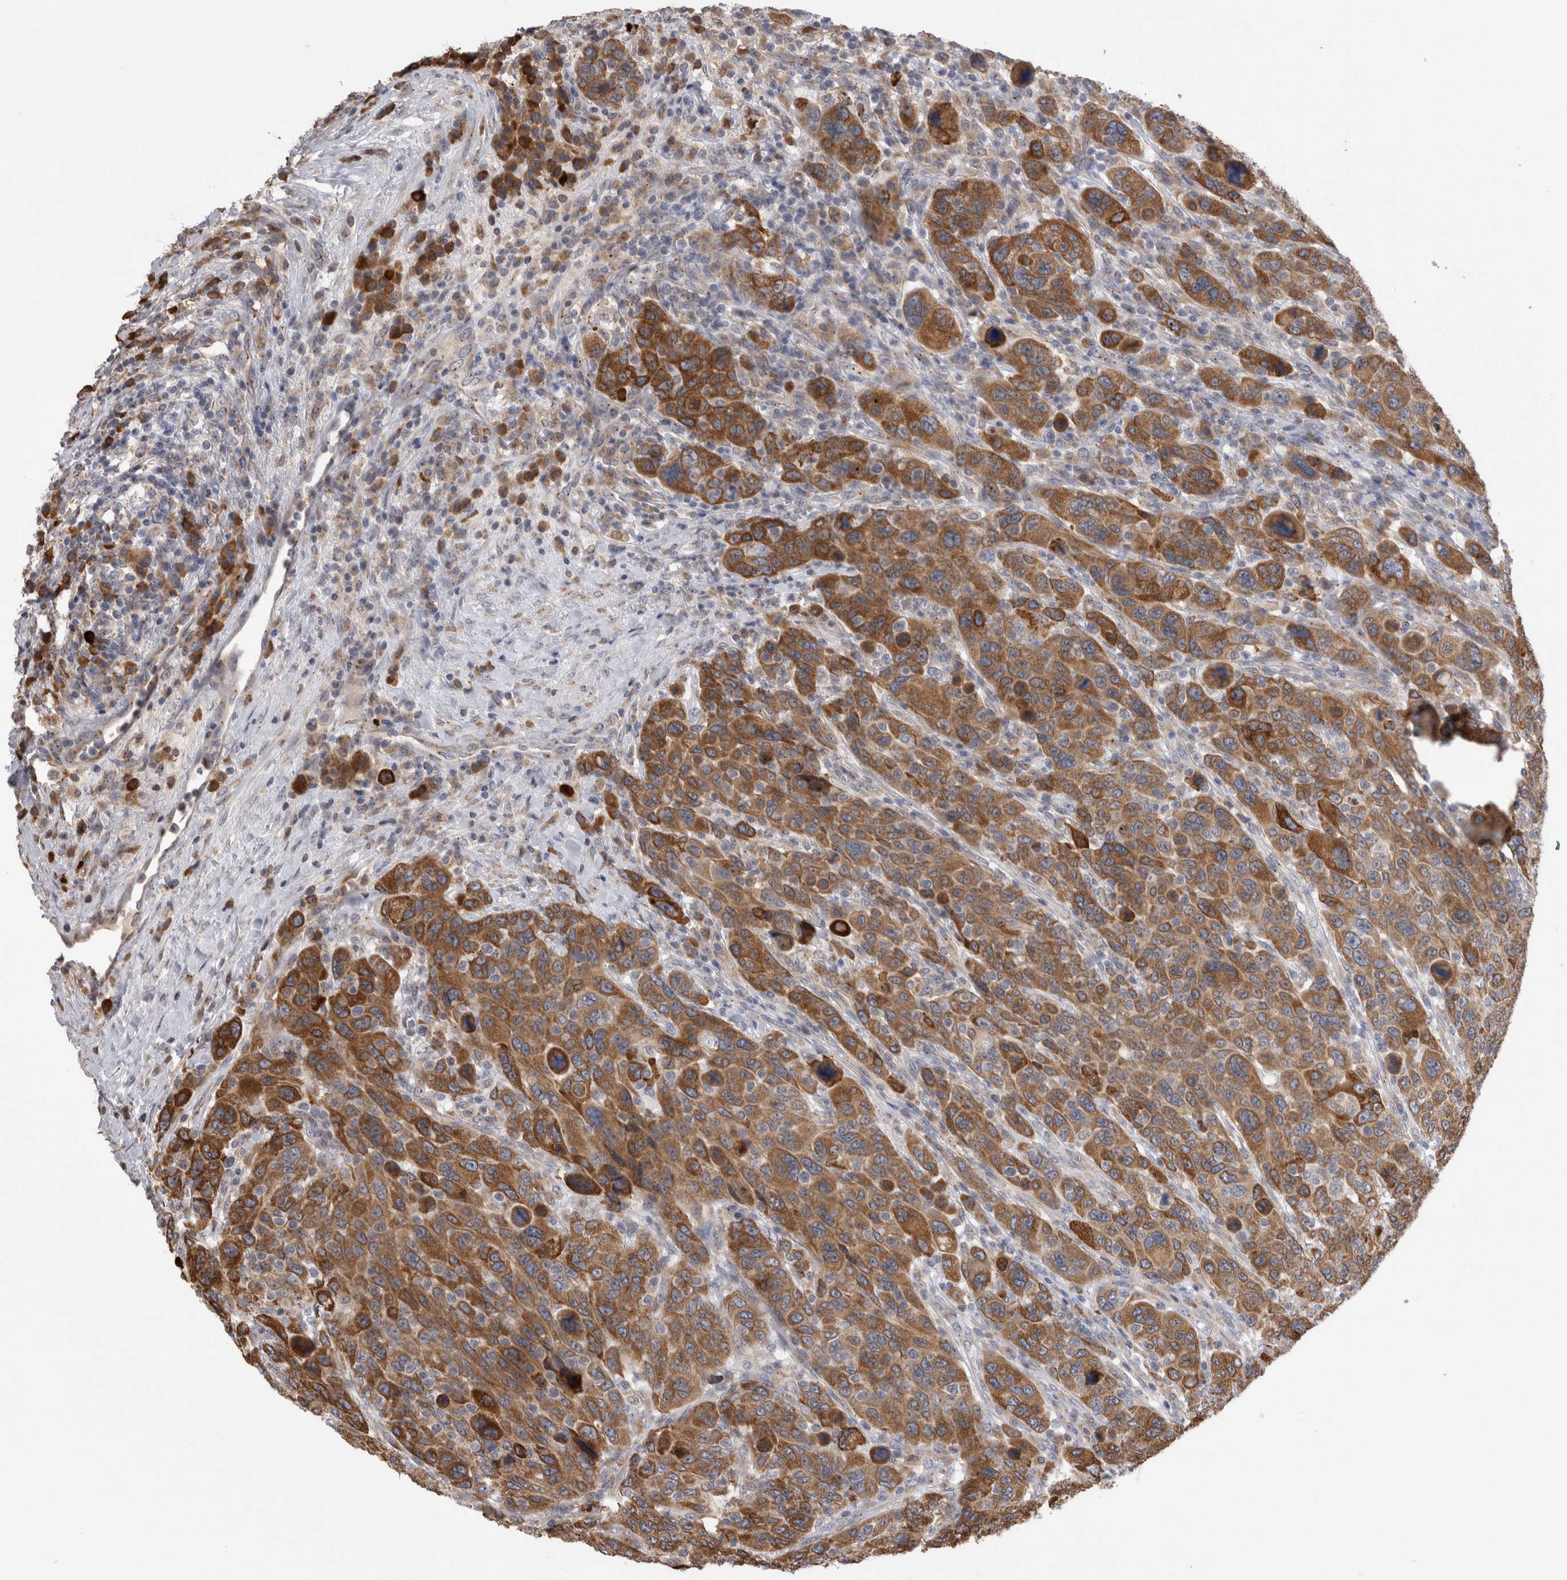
{"staining": {"intensity": "moderate", "quantity": ">75%", "location": "cytoplasmic/membranous"}, "tissue": "breast cancer", "cell_type": "Tumor cells", "image_type": "cancer", "snomed": [{"axis": "morphology", "description": "Duct carcinoma"}, {"axis": "topography", "description": "Breast"}], "caption": "A photomicrograph of breast invasive ductal carcinoma stained for a protein displays moderate cytoplasmic/membranous brown staining in tumor cells.", "gene": "ZNF341", "patient": {"sex": "female", "age": 37}}